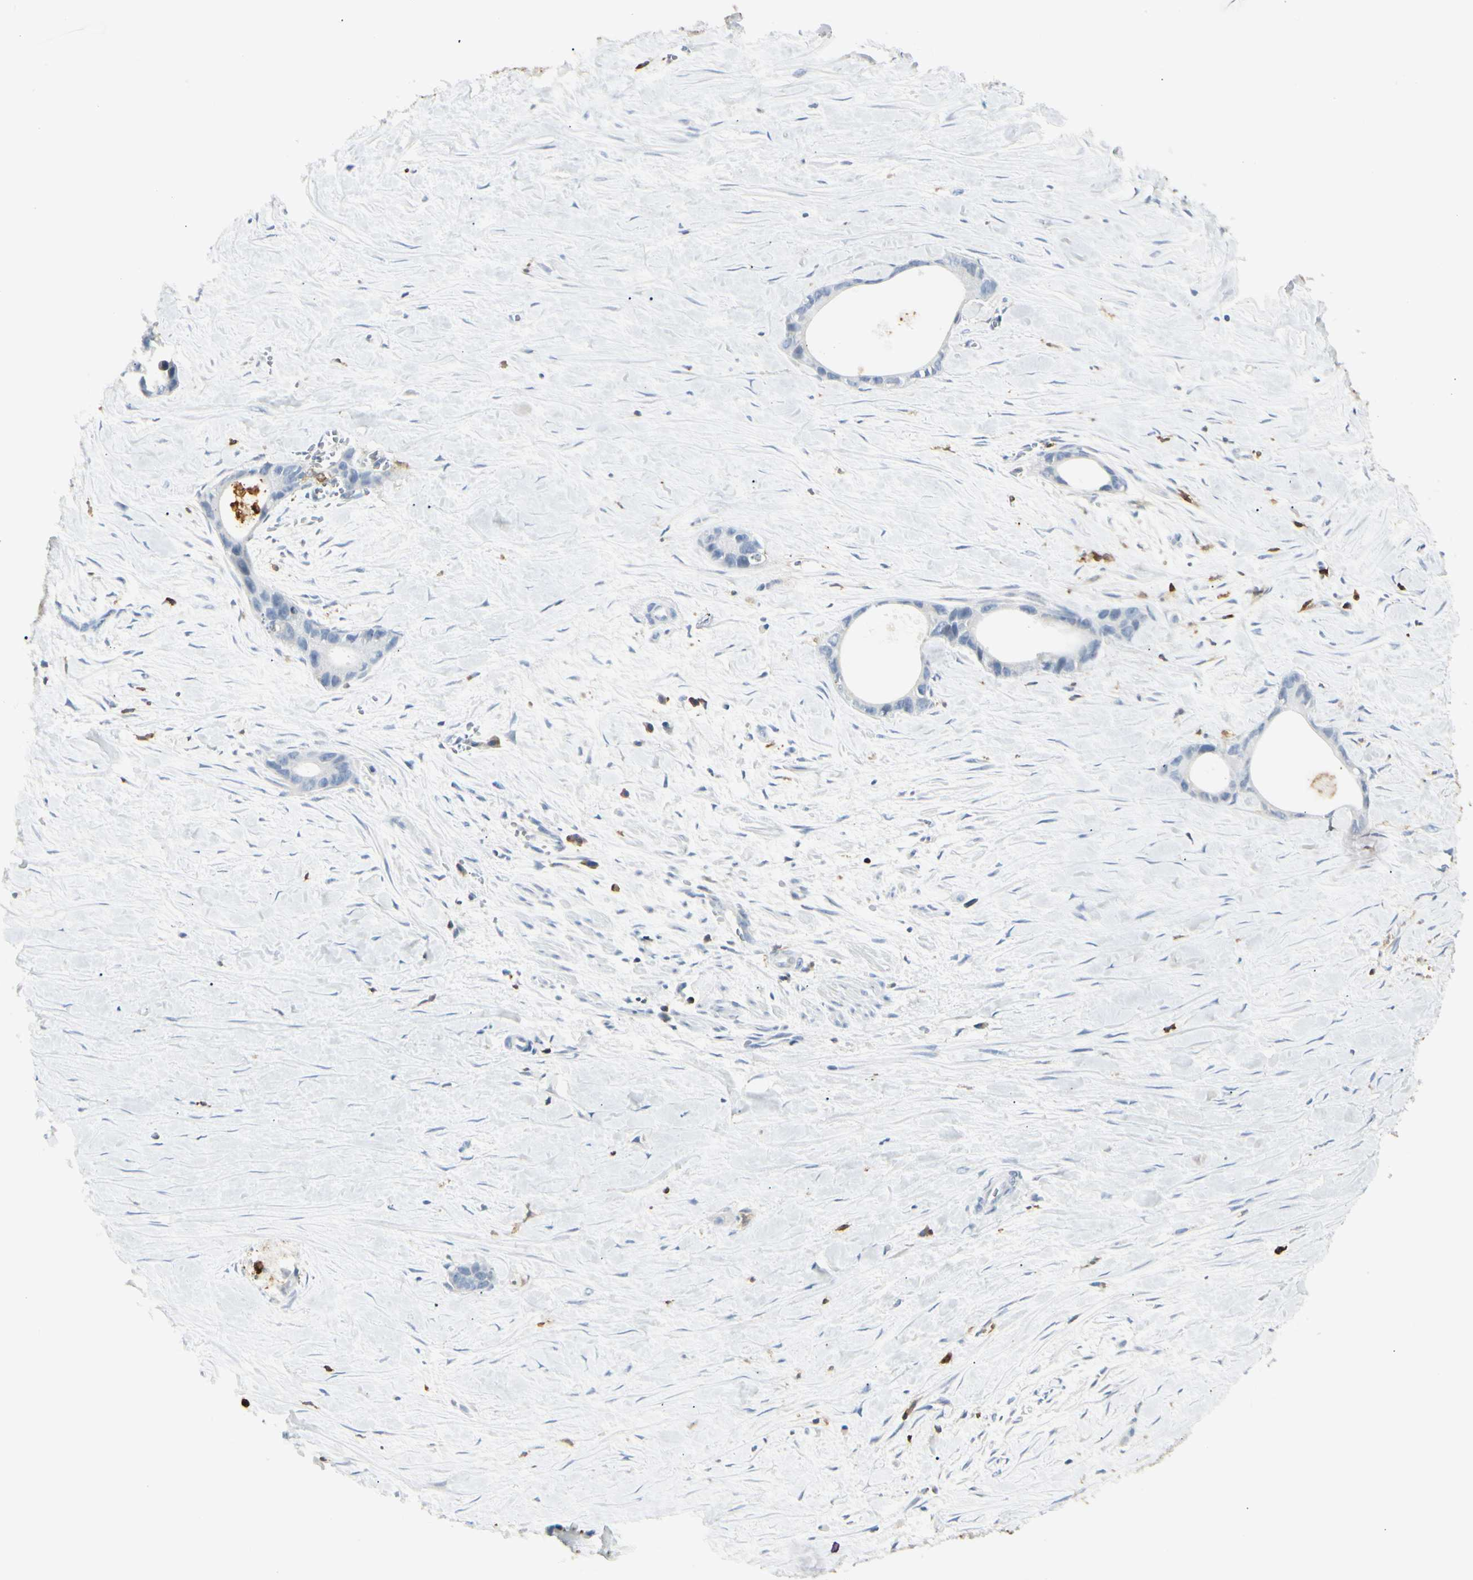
{"staining": {"intensity": "negative", "quantity": "none", "location": "none"}, "tissue": "liver cancer", "cell_type": "Tumor cells", "image_type": "cancer", "snomed": [{"axis": "morphology", "description": "Cholangiocarcinoma"}, {"axis": "topography", "description": "Liver"}], "caption": "Tumor cells show no significant expression in cholangiocarcinoma (liver). (DAB immunohistochemistry (IHC) with hematoxylin counter stain).", "gene": "ITGB2", "patient": {"sex": "female", "age": 55}}